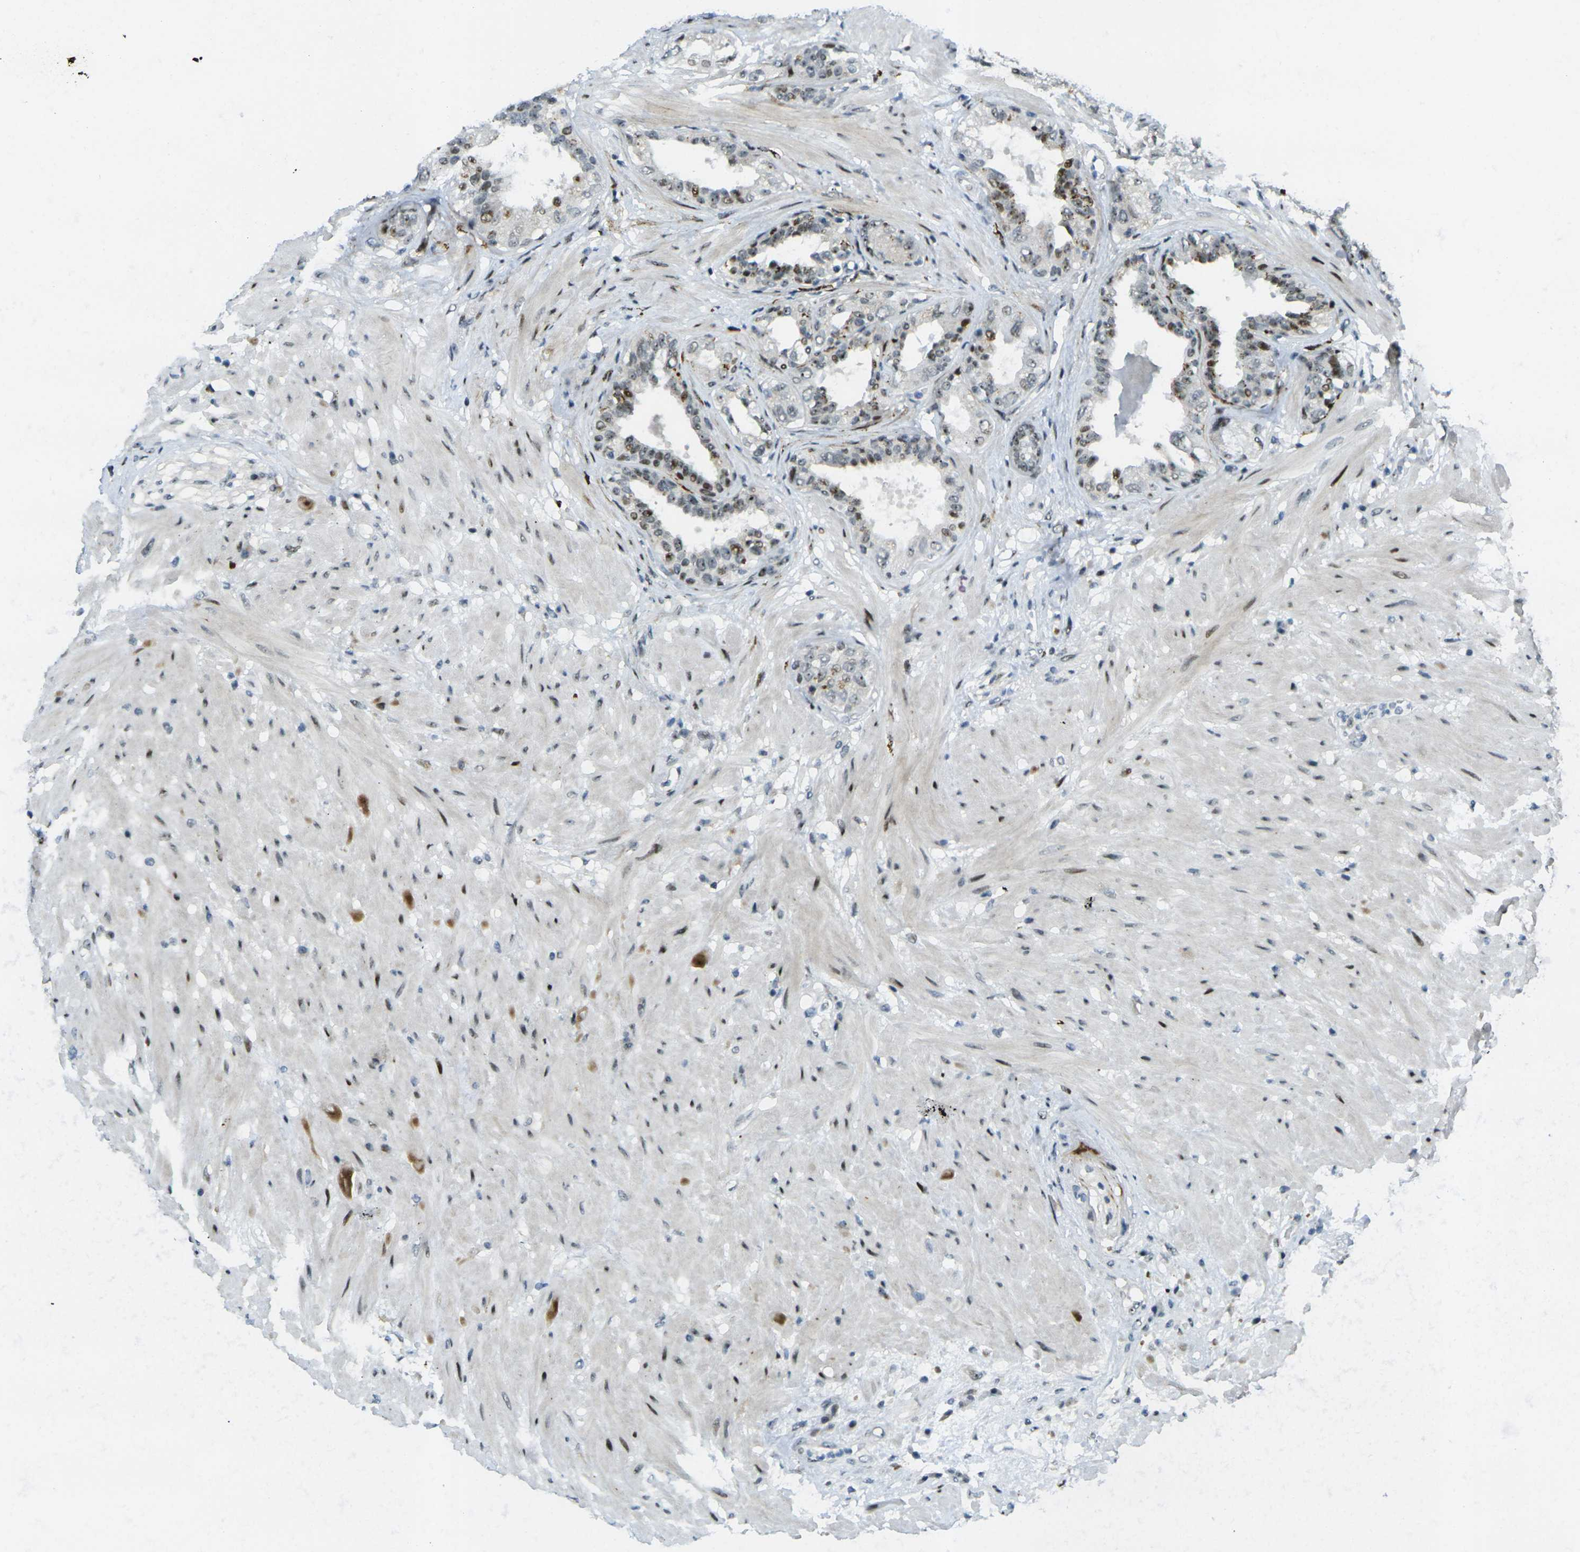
{"staining": {"intensity": "moderate", "quantity": "25%-75%", "location": "nuclear"}, "tissue": "seminal vesicle", "cell_type": "Glandular cells", "image_type": "normal", "snomed": [{"axis": "morphology", "description": "Normal tissue, NOS"}, {"axis": "topography", "description": "Seminal veicle"}], "caption": "Approximately 25%-75% of glandular cells in normal human seminal vesicle demonstrate moderate nuclear protein expression as visualized by brown immunohistochemical staining.", "gene": "UBE2C", "patient": {"sex": "male", "age": 61}}